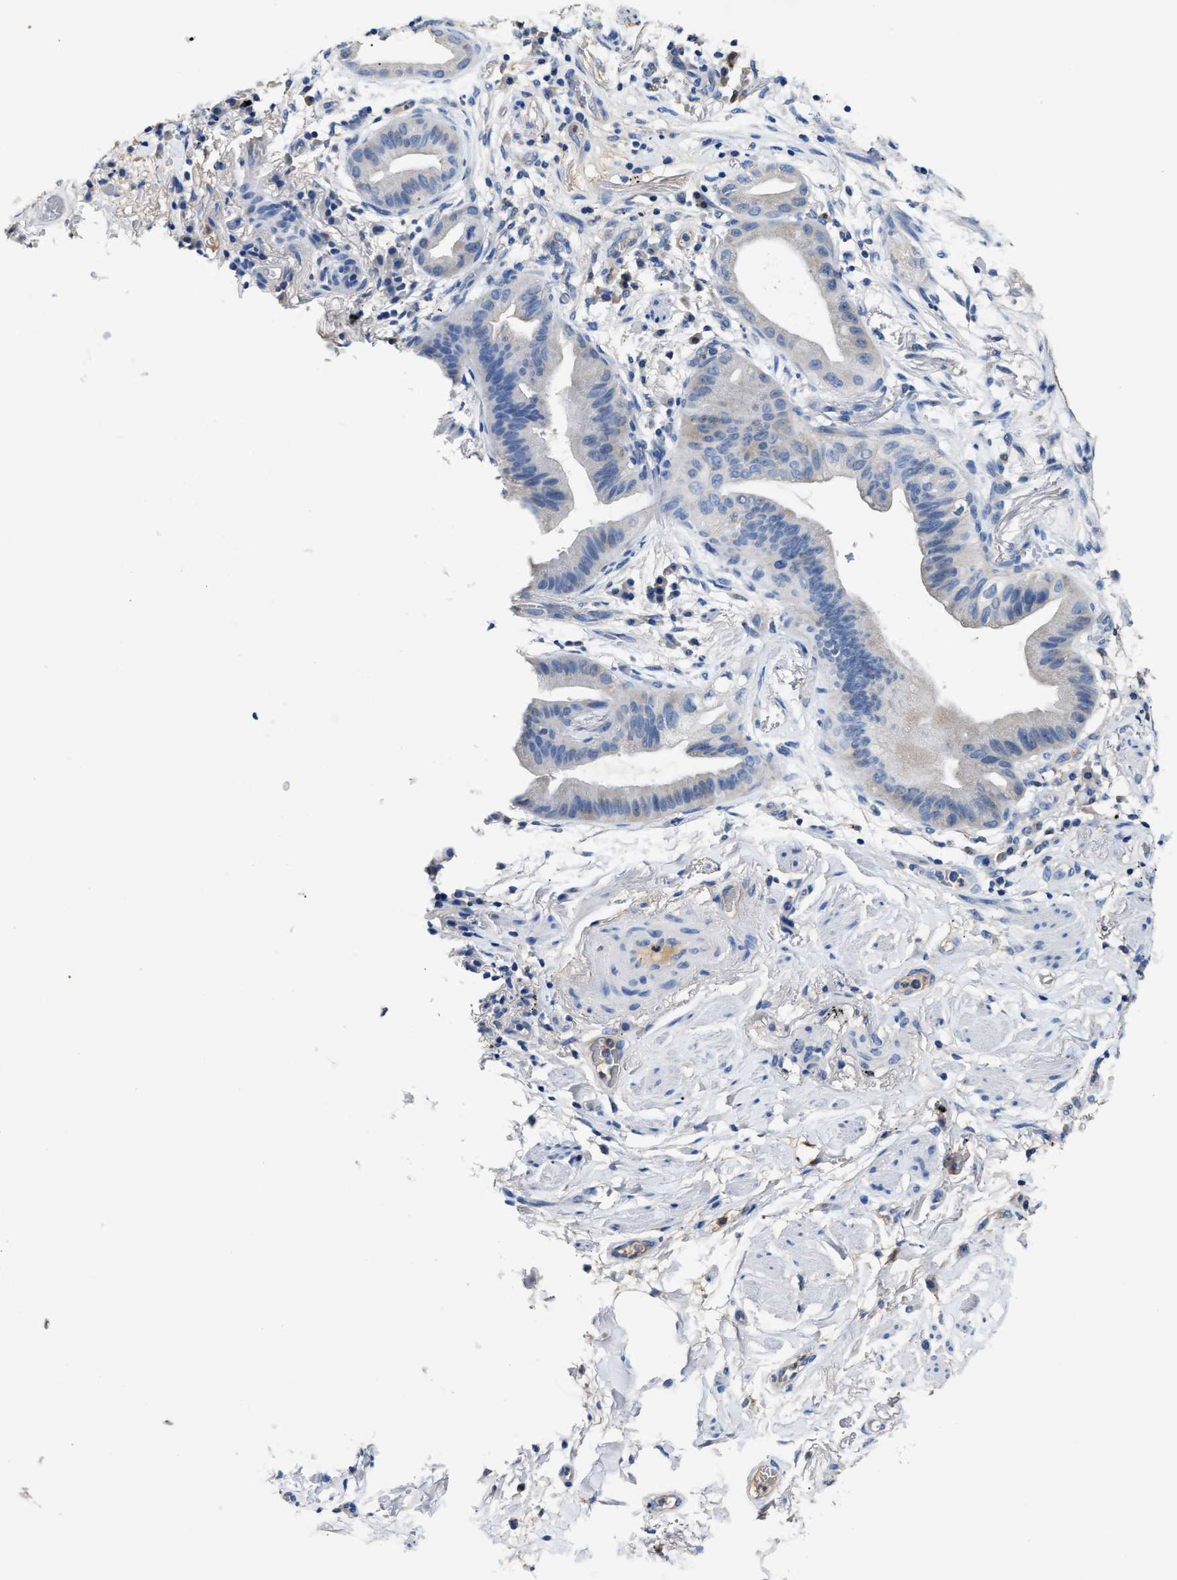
{"staining": {"intensity": "negative", "quantity": "none", "location": "none"}, "tissue": "lung cancer", "cell_type": "Tumor cells", "image_type": "cancer", "snomed": [{"axis": "morphology", "description": "Normal tissue, NOS"}, {"axis": "morphology", "description": "Adenocarcinoma, NOS"}, {"axis": "topography", "description": "Bronchus"}, {"axis": "topography", "description": "Lung"}], "caption": "Tumor cells show no significant protein expression in adenocarcinoma (lung).", "gene": "SLCO2B1", "patient": {"sex": "female", "age": 70}}